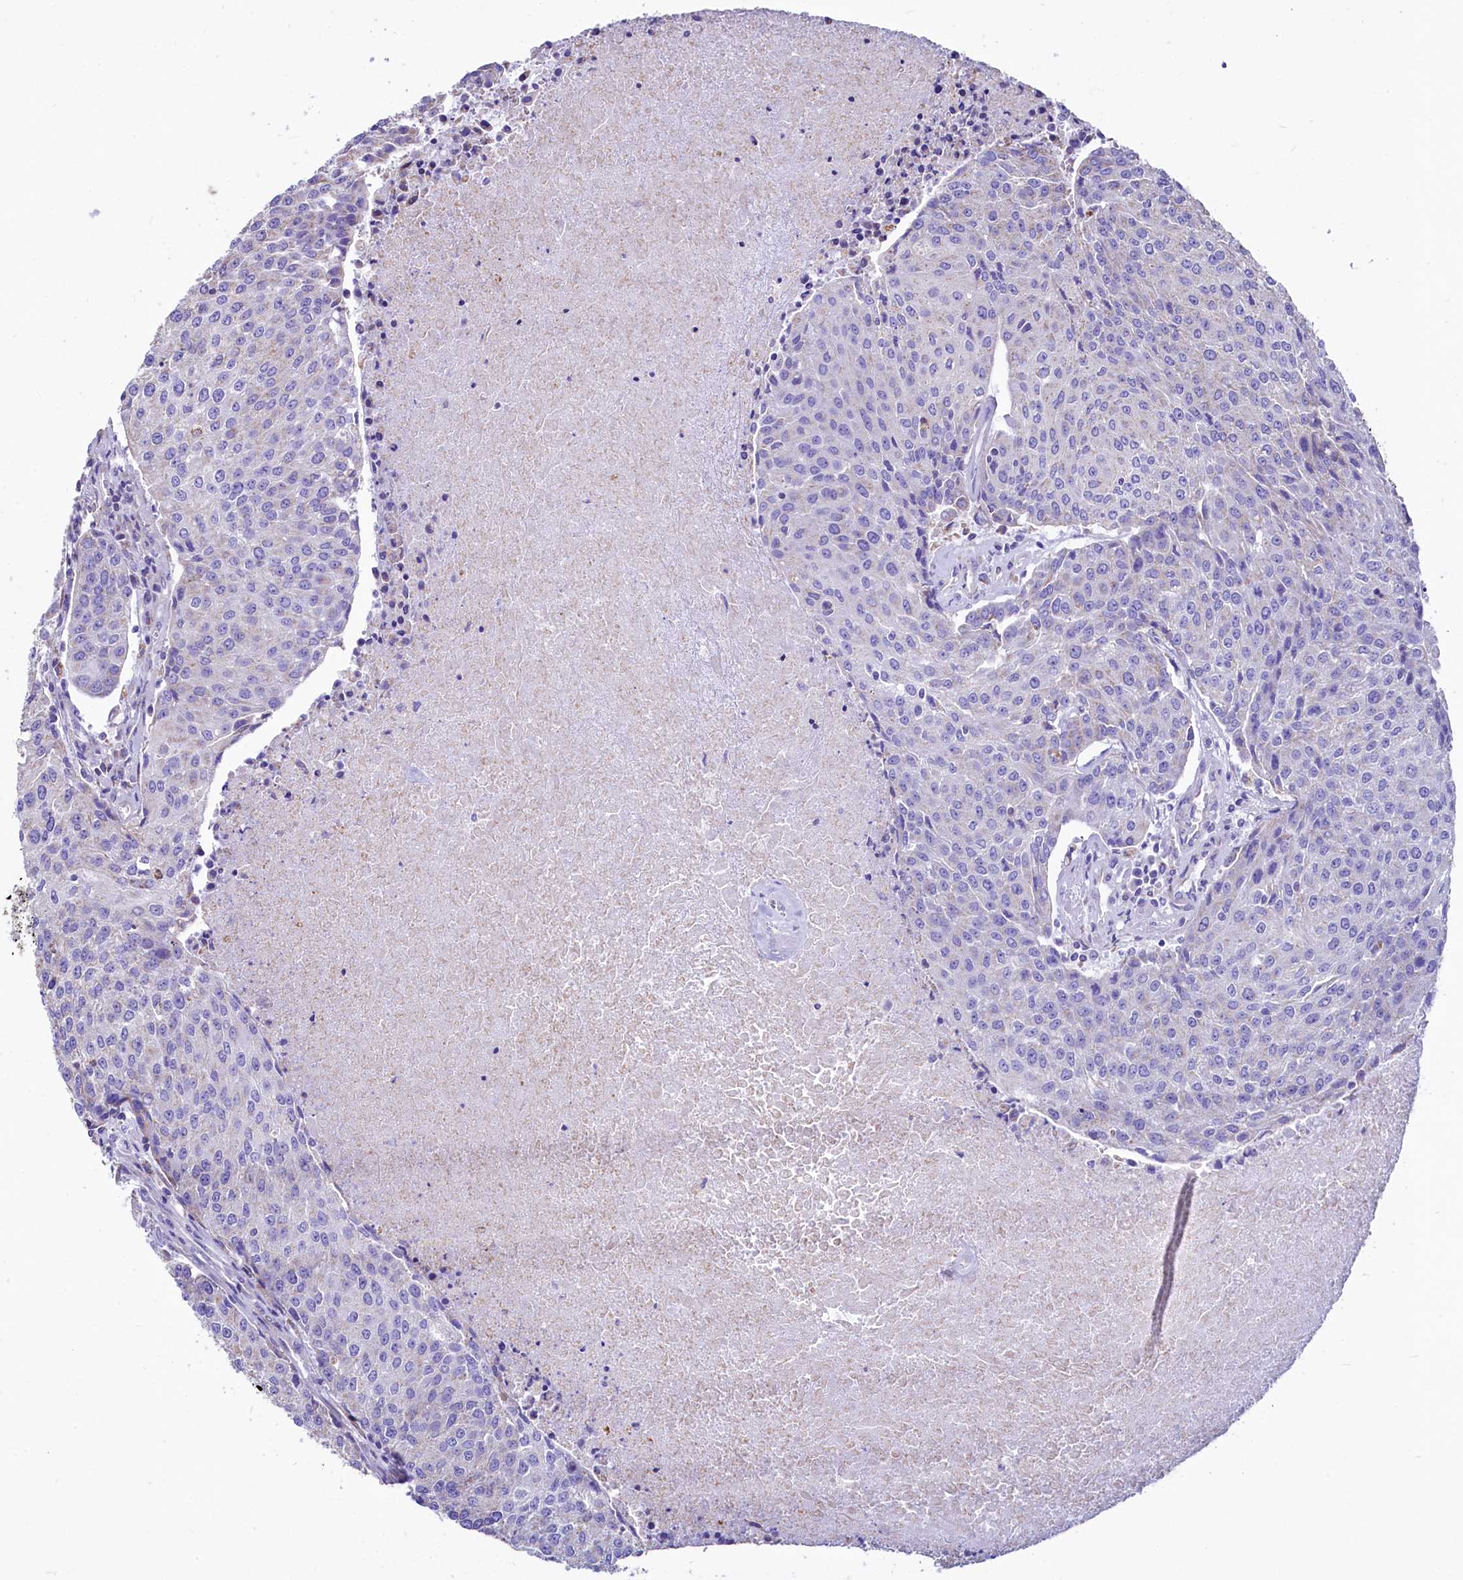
{"staining": {"intensity": "negative", "quantity": "none", "location": "none"}, "tissue": "urothelial cancer", "cell_type": "Tumor cells", "image_type": "cancer", "snomed": [{"axis": "morphology", "description": "Urothelial carcinoma, High grade"}, {"axis": "topography", "description": "Urinary bladder"}], "caption": "DAB (3,3'-diaminobenzidine) immunohistochemical staining of urothelial carcinoma (high-grade) shows no significant staining in tumor cells. (Immunohistochemistry (ihc), brightfield microscopy, high magnification).", "gene": "VWCE", "patient": {"sex": "female", "age": 85}}